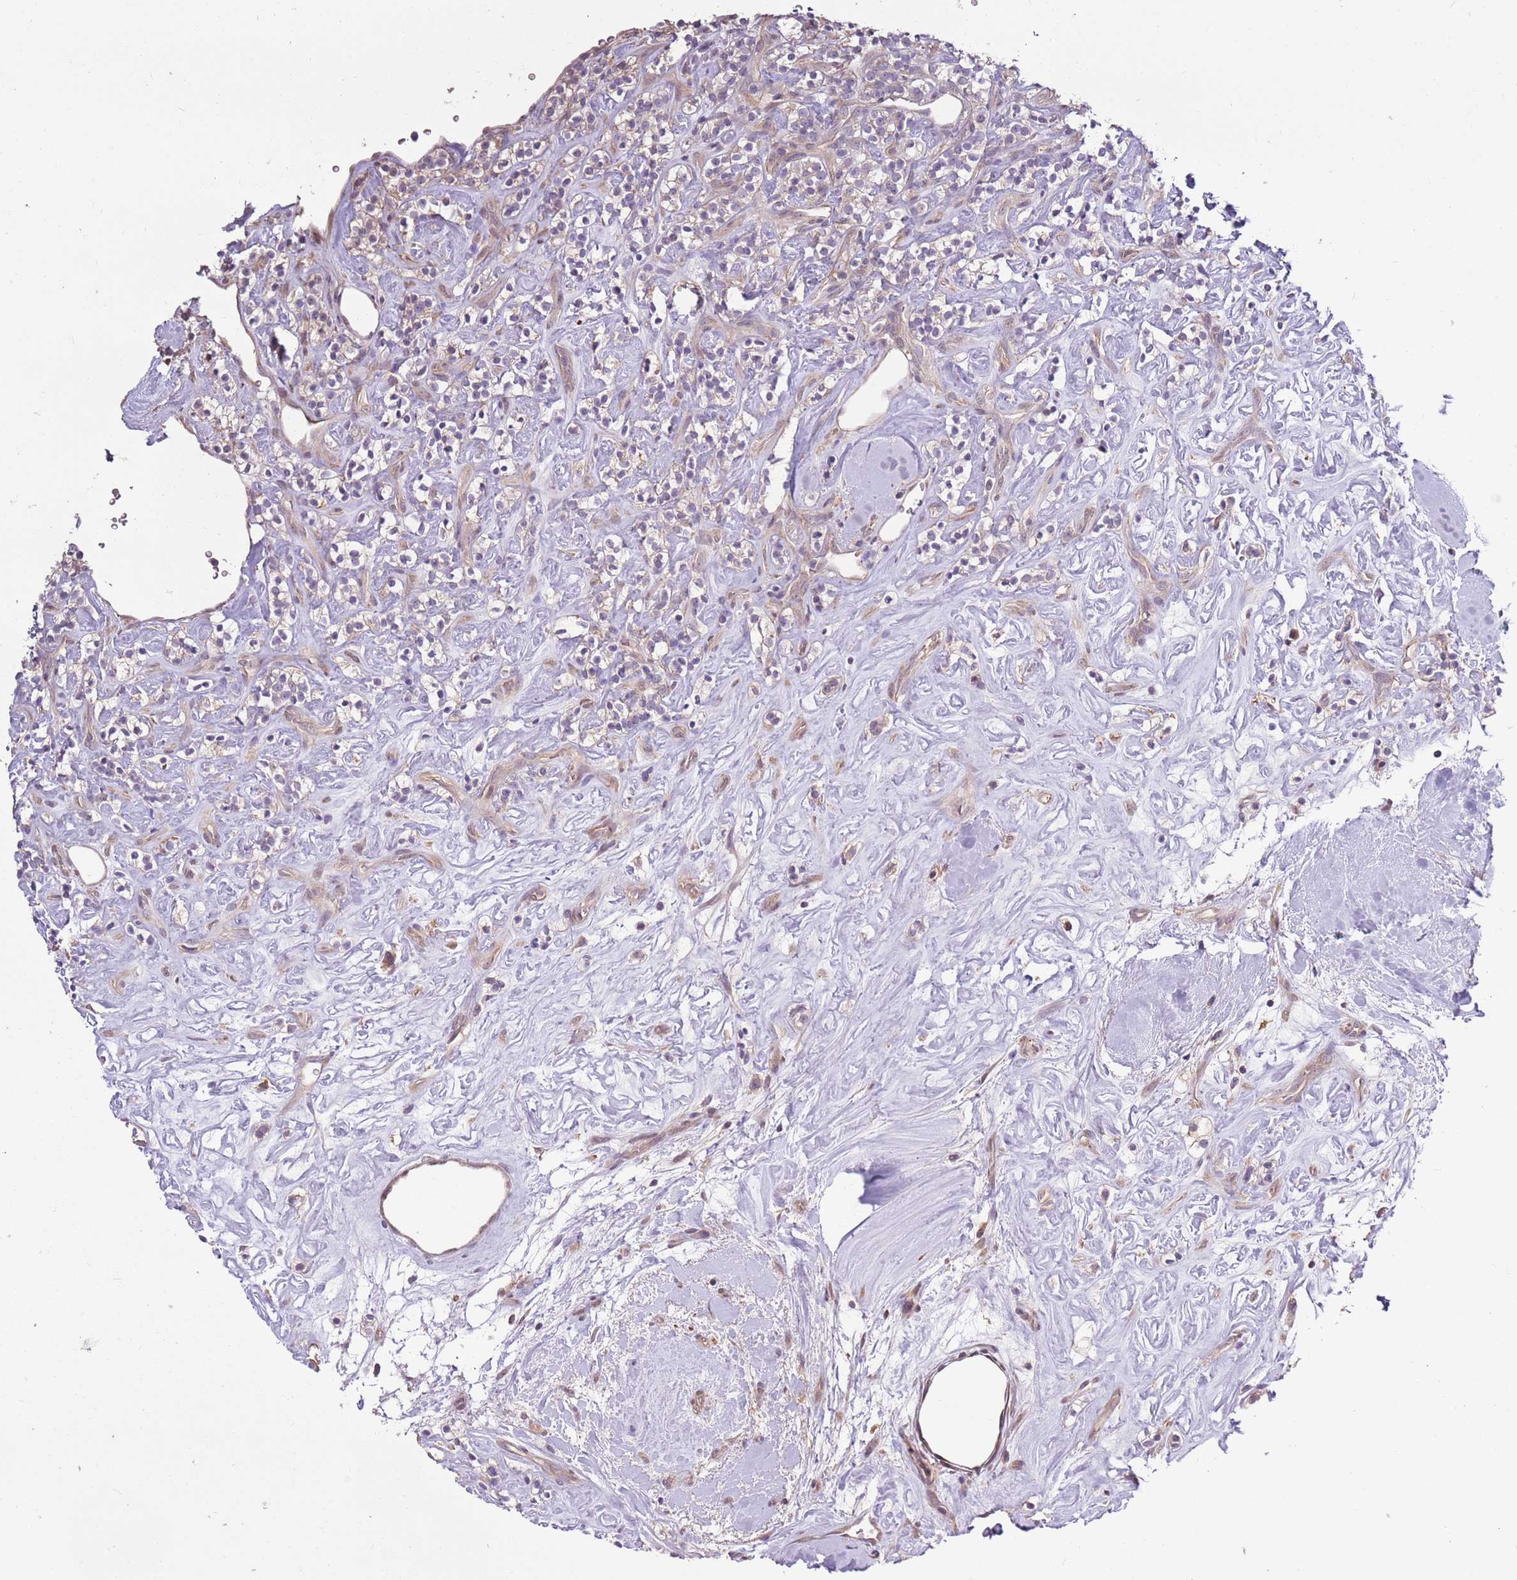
{"staining": {"intensity": "weak", "quantity": "<25%", "location": "cytoplasmic/membranous"}, "tissue": "renal cancer", "cell_type": "Tumor cells", "image_type": "cancer", "snomed": [{"axis": "morphology", "description": "Adenocarcinoma, NOS"}, {"axis": "topography", "description": "Kidney"}], "caption": "IHC of human renal adenocarcinoma demonstrates no staining in tumor cells.", "gene": "CAPN9", "patient": {"sex": "male", "age": 77}}